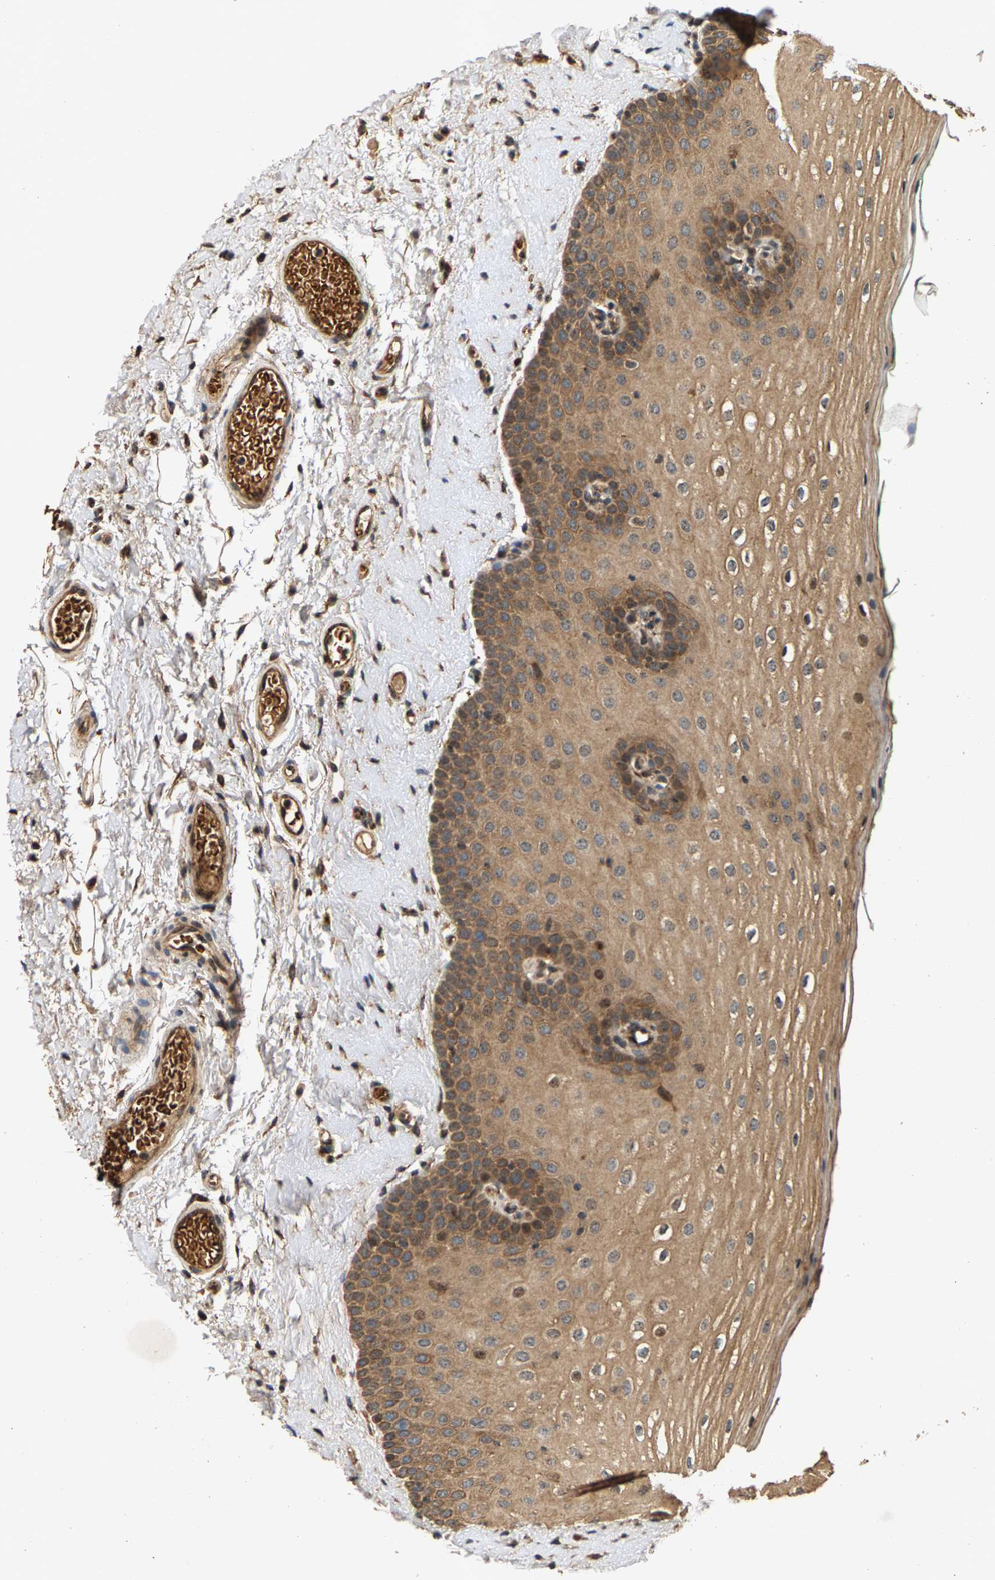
{"staining": {"intensity": "moderate", "quantity": ">75%", "location": "cytoplasmic/membranous"}, "tissue": "oral mucosa", "cell_type": "Squamous epithelial cells", "image_type": "normal", "snomed": [{"axis": "morphology", "description": "Normal tissue, NOS"}, {"axis": "topography", "description": "Skin"}, {"axis": "topography", "description": "Oral tissue"}], "caption": "High-power microscopy captured an IHC photomicrograph of benign oral mucosa, revealing moderate cytoplasmic/membranous staining in about >75% of squamous epithelial cells.", "gene": "CIDEC", "patient": {"sex": "male", "age": 84}}